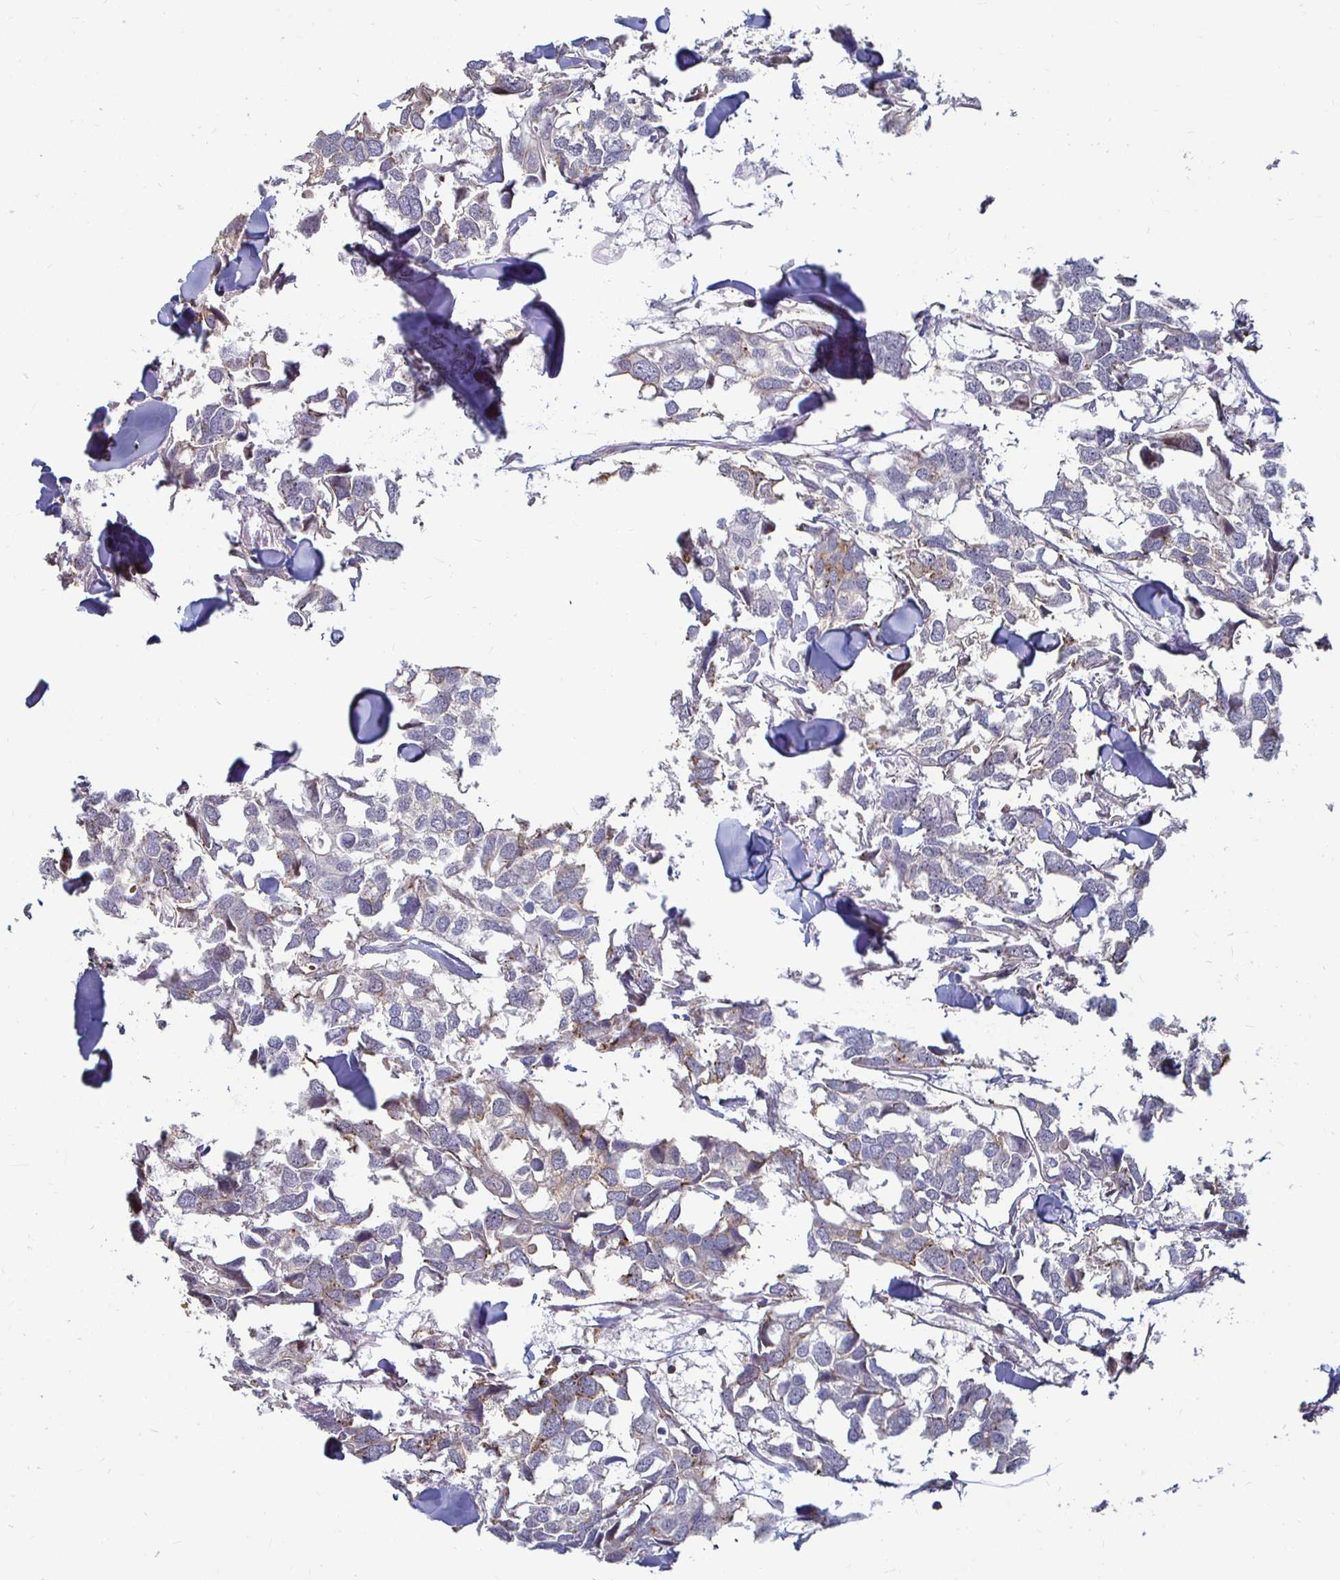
{"staining": {"intensity": "negative", "quantity": "none", "location": "none"}, "tissue": "breast cancer", "cell_type": "Tumor cells", "image_type": "cancer", "snomed": [{"axis": "morphology", "description": "Duct carcinoma"}, {"axis": "topography", "description": "Breast"}], "caption": "DAB (3,3'-diaminobenzidine) immunohistochemical staining of infiltrating ductal carcinoma (breast) shows no significant positivity in tumor cells.", "gene": "CAPN11", "patient": {"sex": "female", "age": 83}}